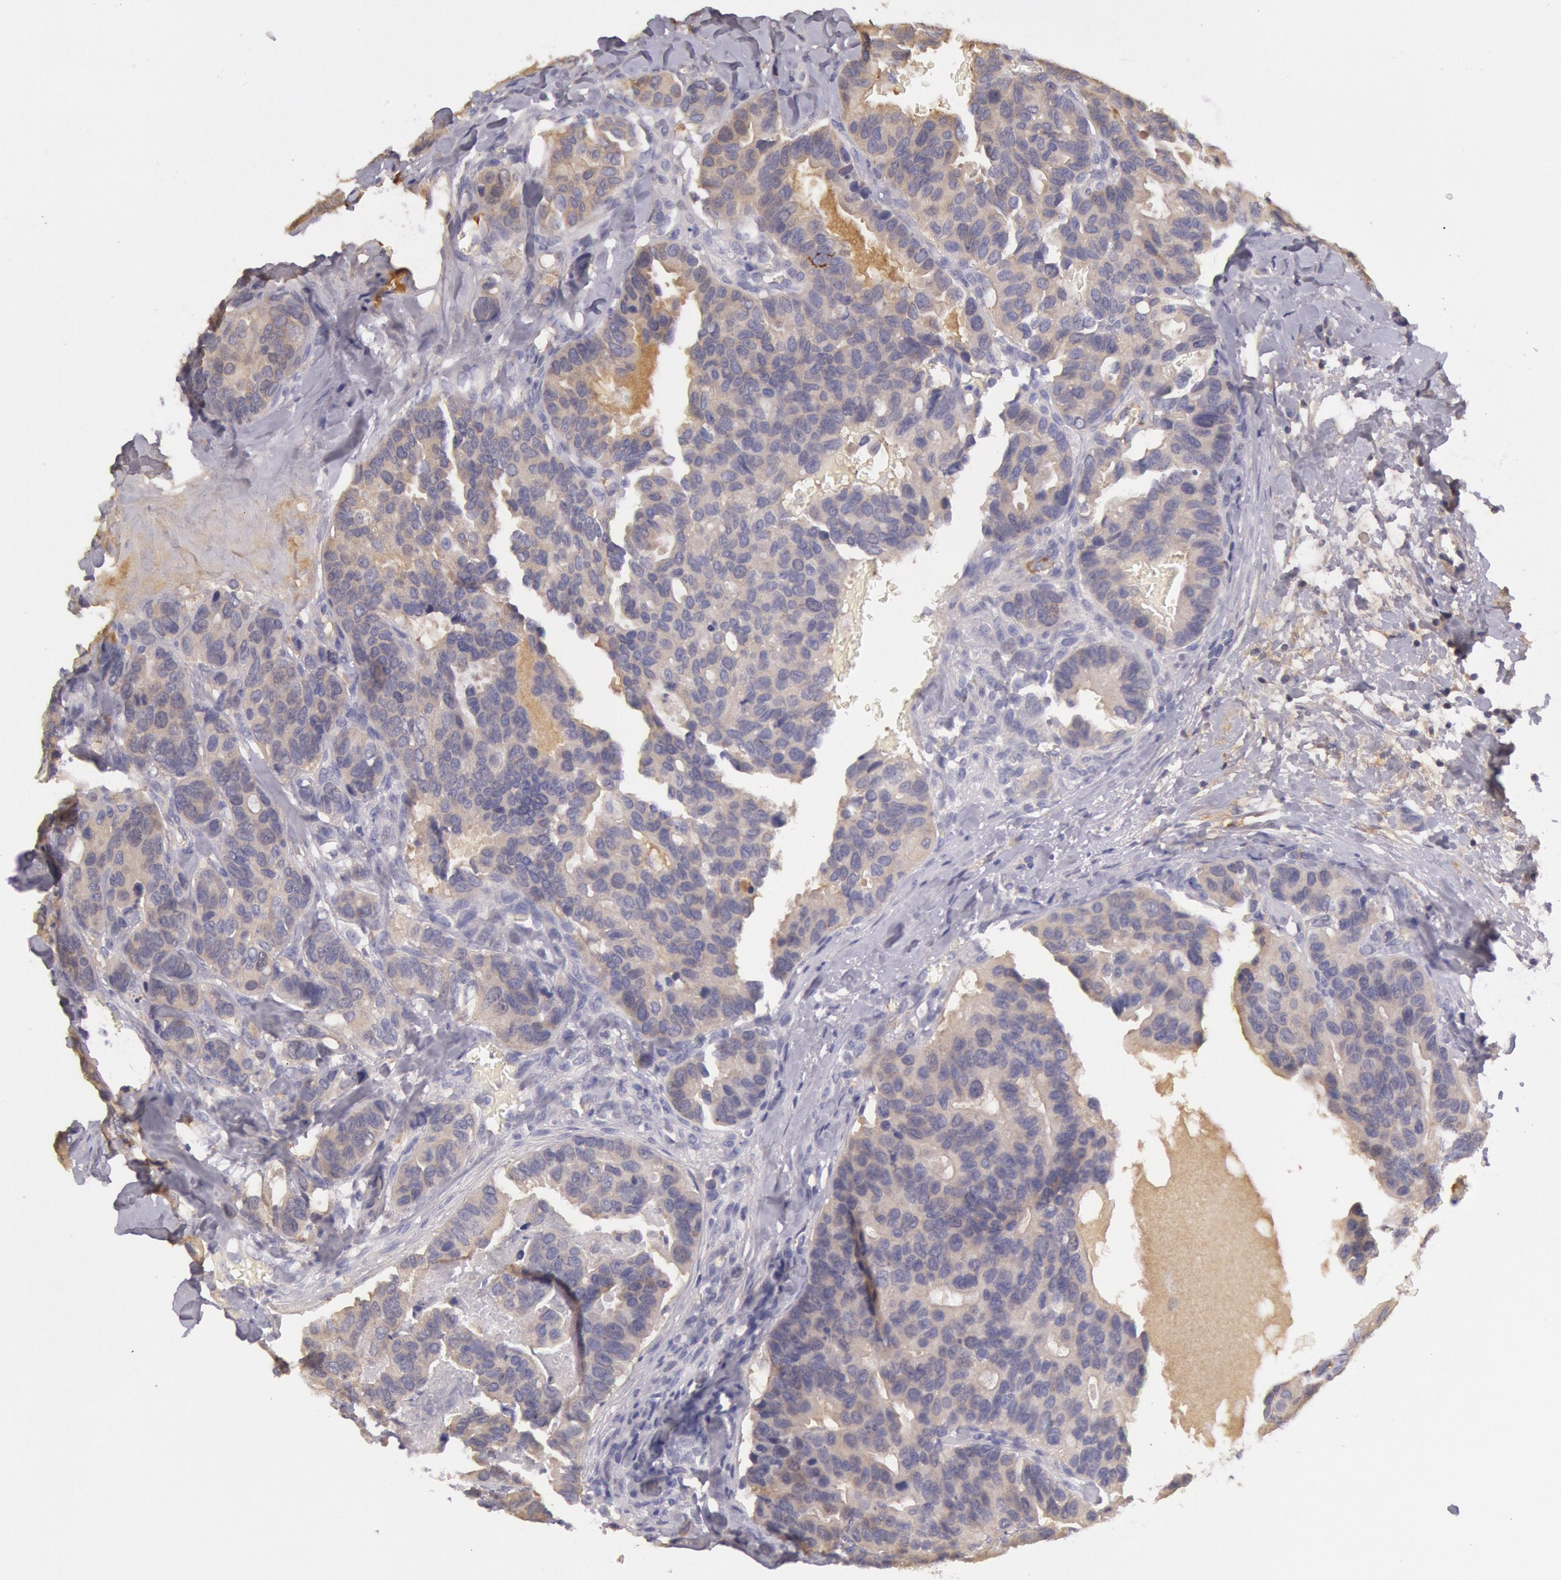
{"staining": {"intensity": "negative", "quantity": "none", "location": "none"}, "tissue": "breast cancer", "cell_type": "Tumor cells", "image_type": "cancer", "snomed": [{"axis": "morphology", "description": "Duct carcinoma"}, {"axis": "topography", "description": "Breast"}], "caption": "The photomicrograph displays no significant expression in tumor cells of breast cancer (invasive ductal carcinoma).", "gene": "C1R", "patient": {"sex": "female", "age": 69}}